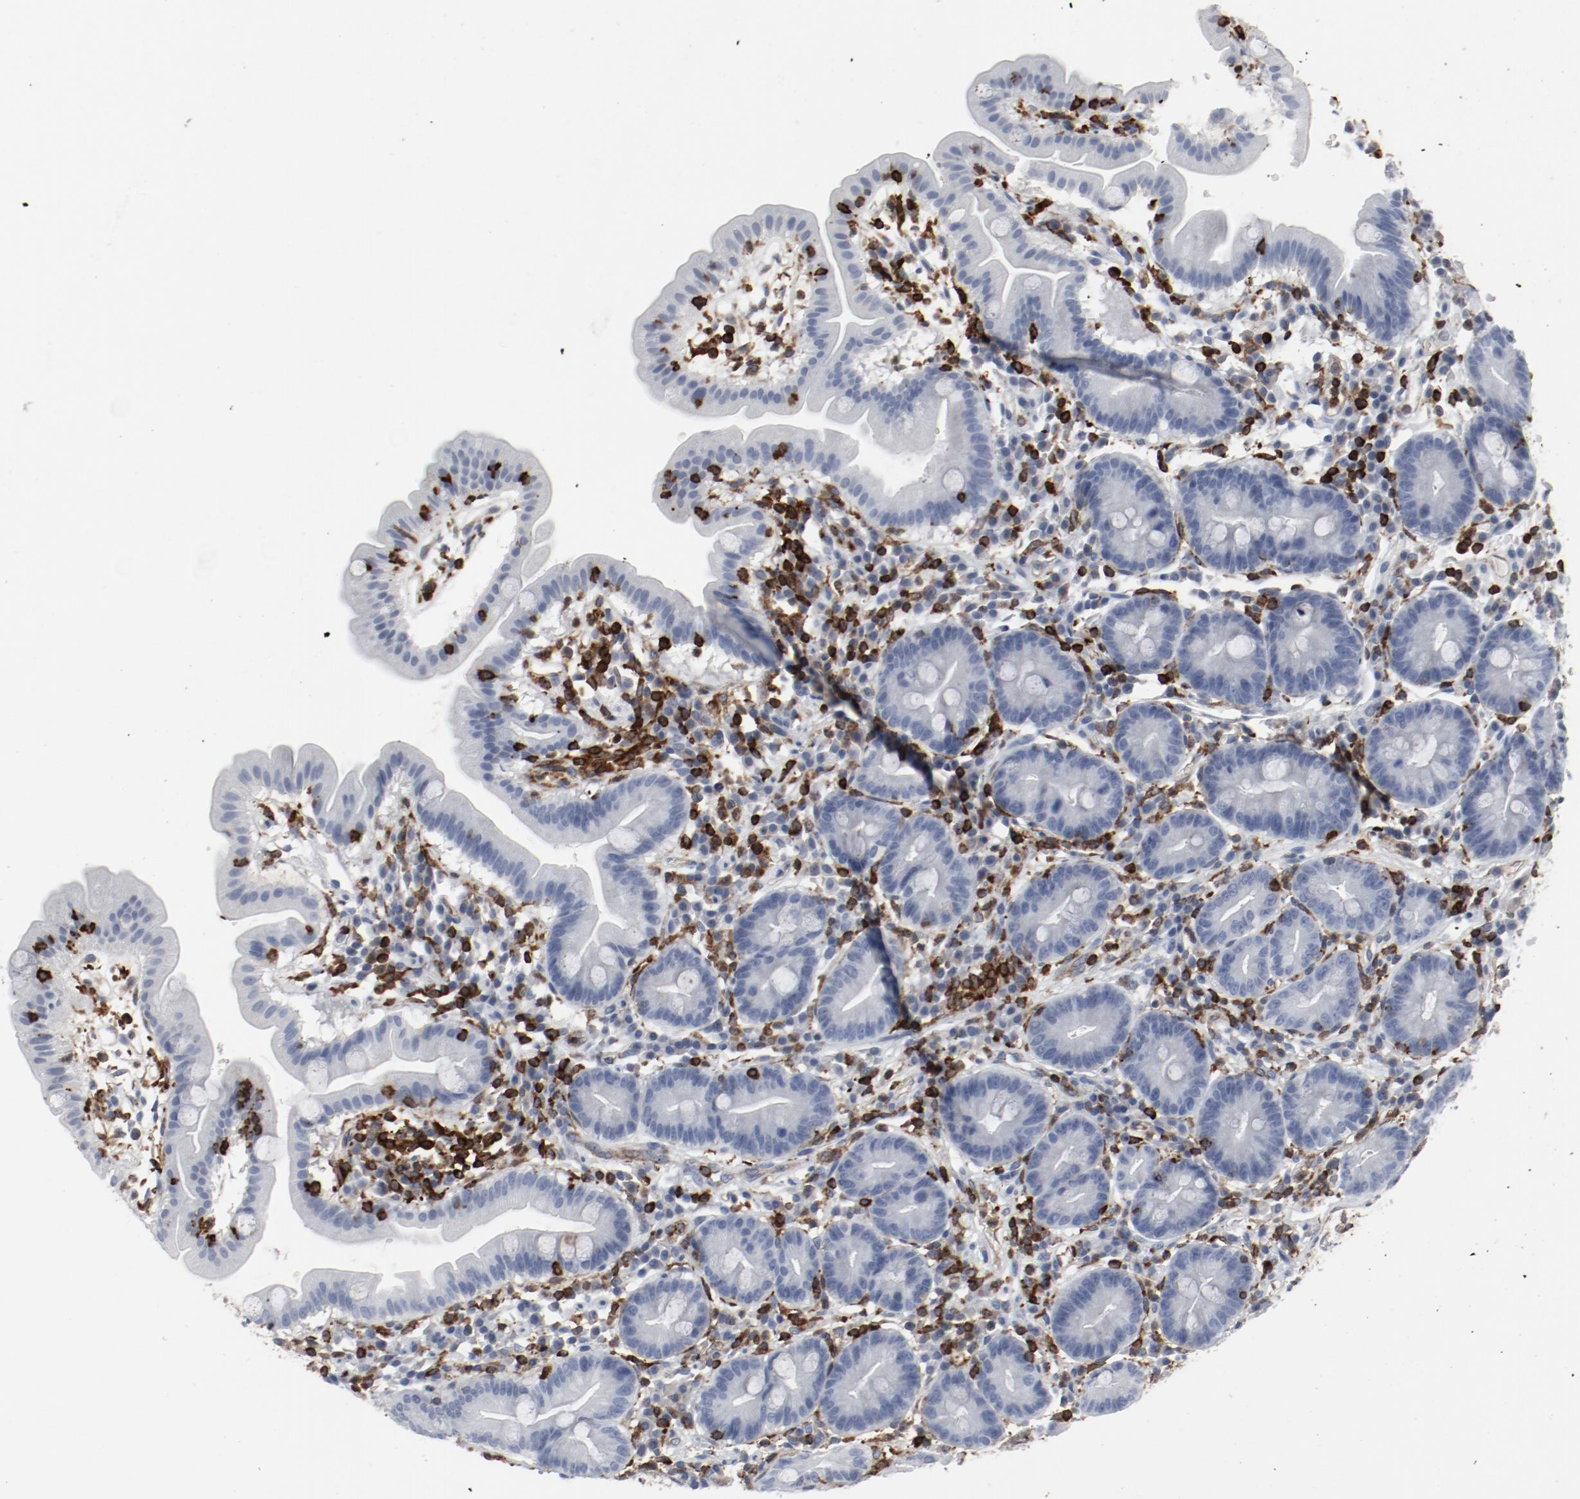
{"staining": {"intensity": "negative", "quantity": "none", "location": "none"}, "tissue": "duodenum", "cell_type": "Glandular cells", "image_type": "normal", "snomed": [{"axis": "morphology", "description": "Normal tissue, NOS"}, {"axis": "topography", "description": "Duodenum"}], "caption": "Immunohistochemical staining of unremarkable duodenum shows no significant expression in glandular cells. (DAB (3,3'-diaminobenzidine) immunohistochemistry with hematoxylin counter stain).", "gene": "LCP2", "patient": {"sex": "male", "age": 50}}